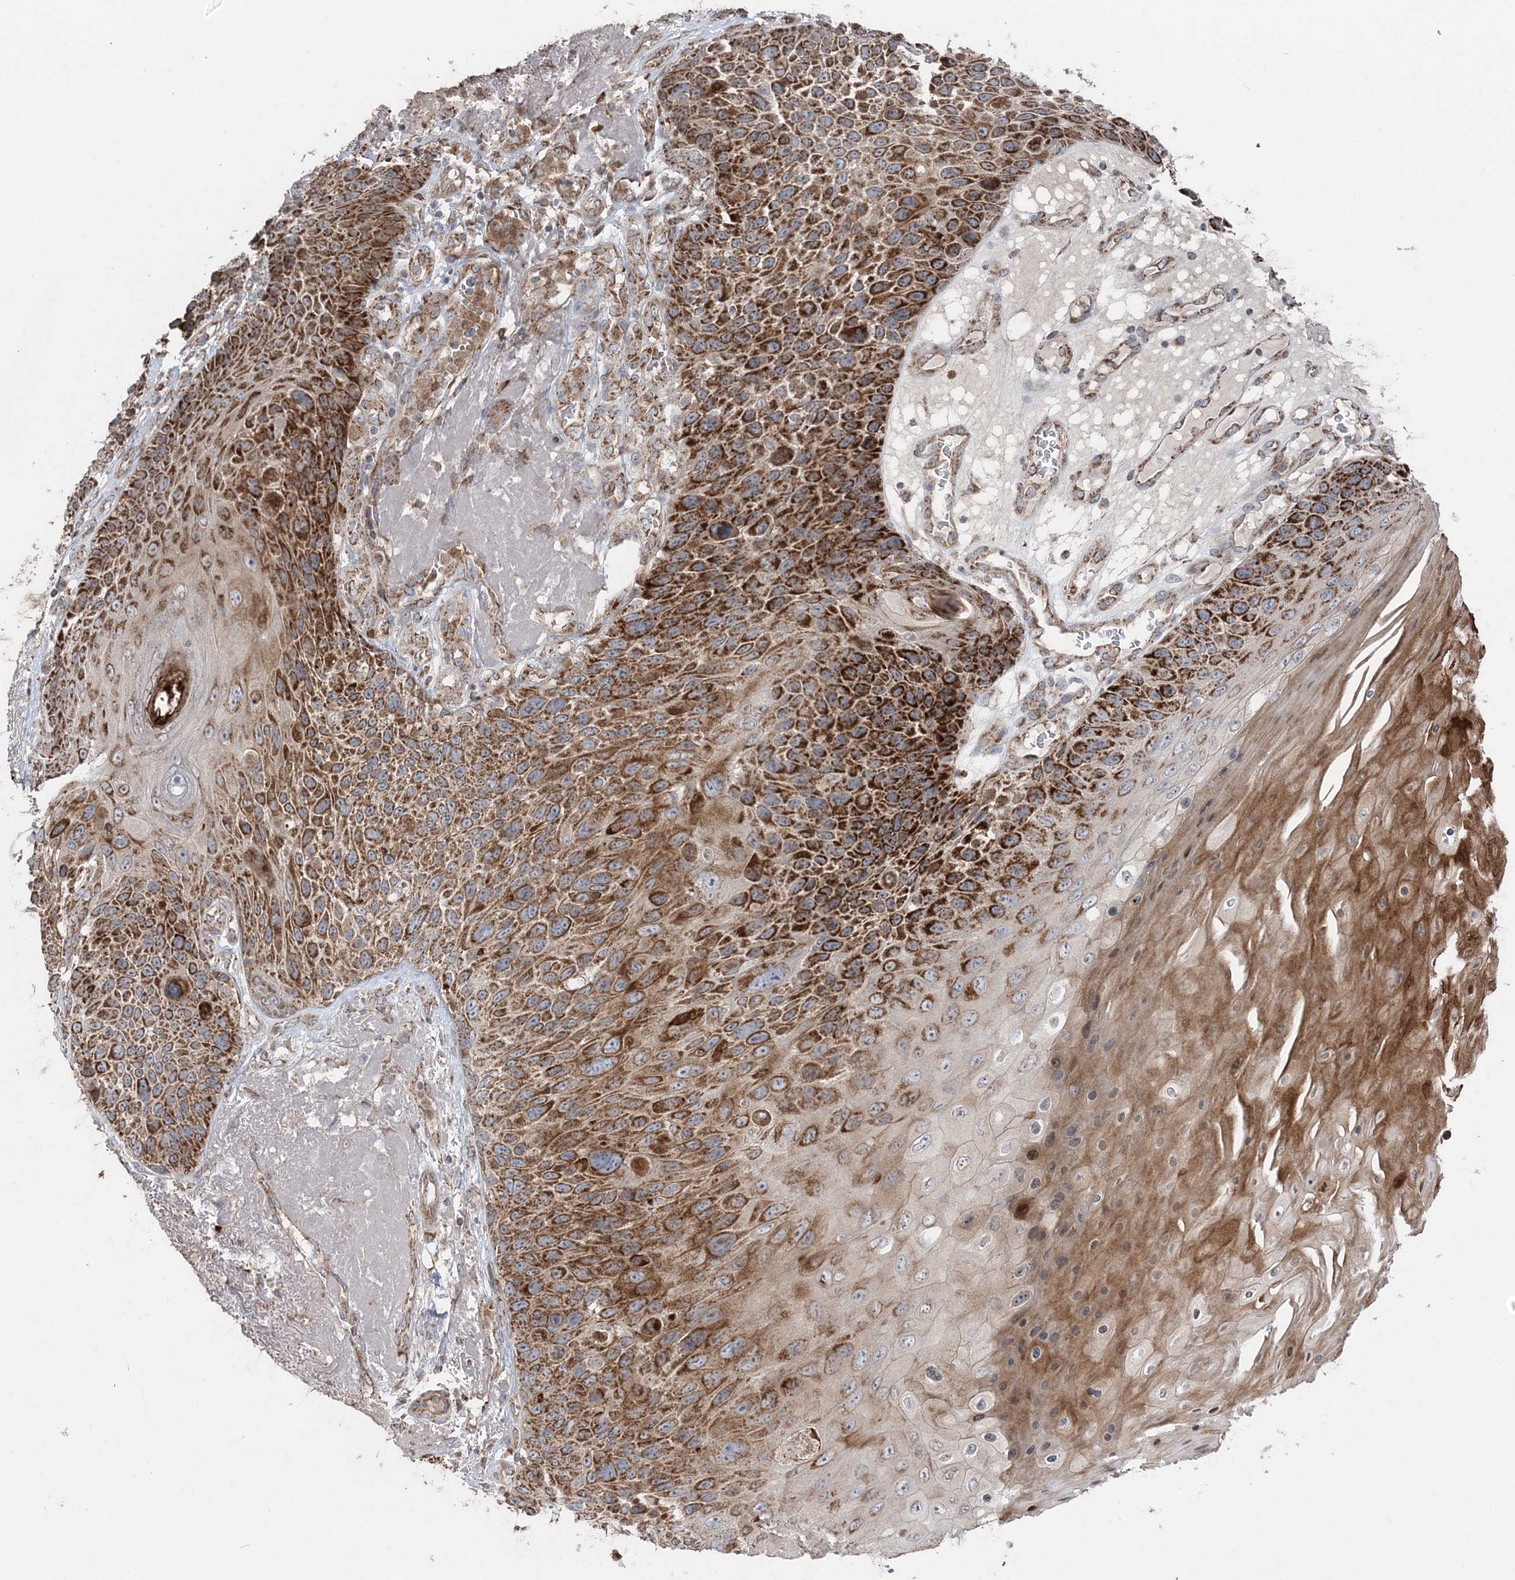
{"staining": {"intensity": "strong", "quantity": ">75%", "location": "cytoplasmic/membranous"}, "tissue": "skin cancer", "cell_type": "Tumor cells", "image_type": "cancer", "snomed": [{"axis": "morphology", "description": "Squamous cell carcinoma, NOS"}, {"axis": "topography", "description": "Skin"}], "caption": "Strong cytoplasmic/membranous positivity for a protein is appreciated in about >75% of tumor cells of skin cancer (squamous cell carcinoma) using IHC.", "gene": "LRPPRC", "patient": {"sex": "female", "age": 88}}